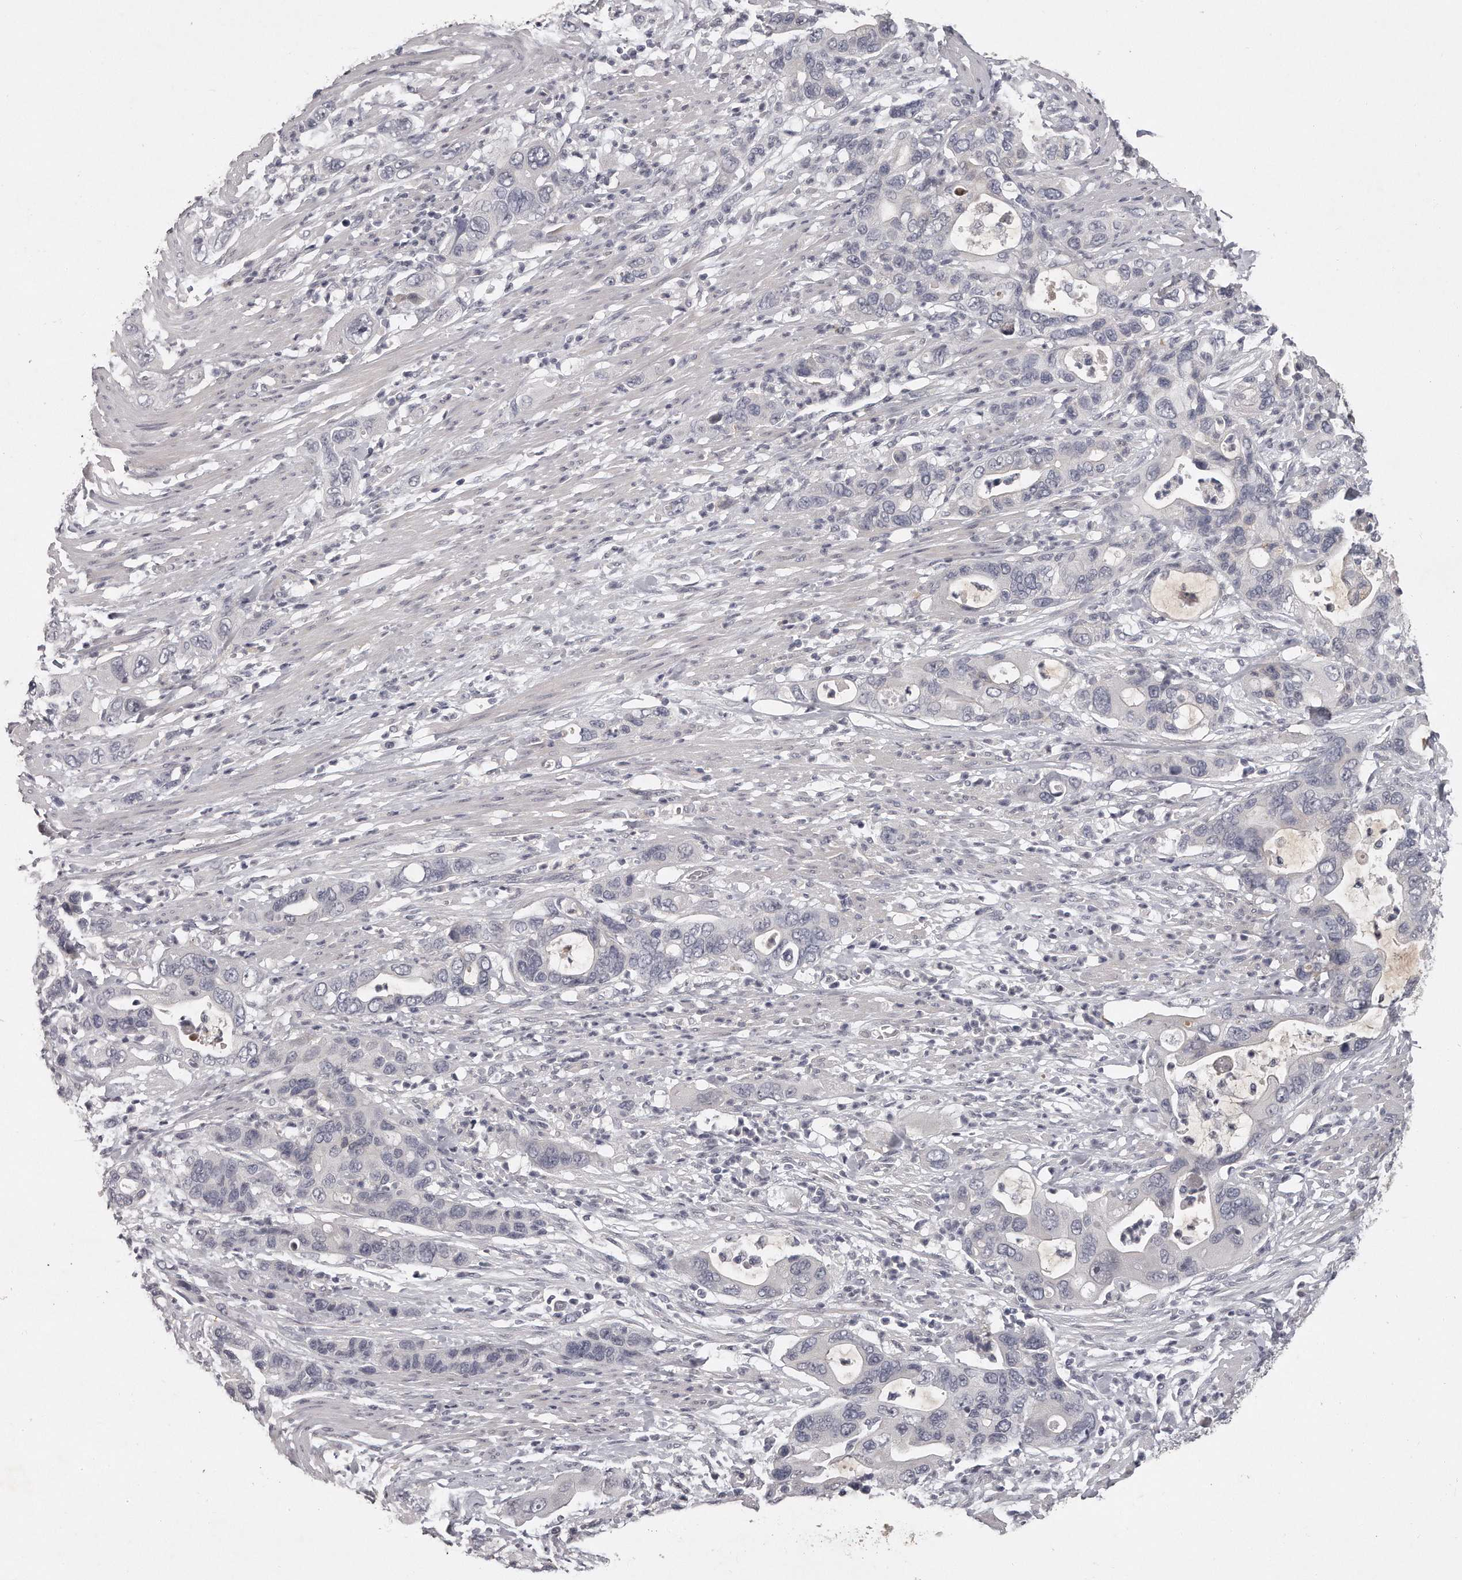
{"staining": {"intensity": "negative", "quantity": "none", "location": "none"}, "tissue": "pancreatic cancer", "cell_type": "Tumor cells", "image_type": "cancer", "snomed": [{"axis": "morphology", "description": "Adenocarcinoma, NOS"}, {"axis": "topography", "description": "Pancreas"}], "caption": "An immunohistochemistry histopathology image of pancreatic cancer is shown. There is no staining in tumor cells of pancreatic cancer.", "gene": "GGCT", "patient": {"sex": "female", "age": 71}}